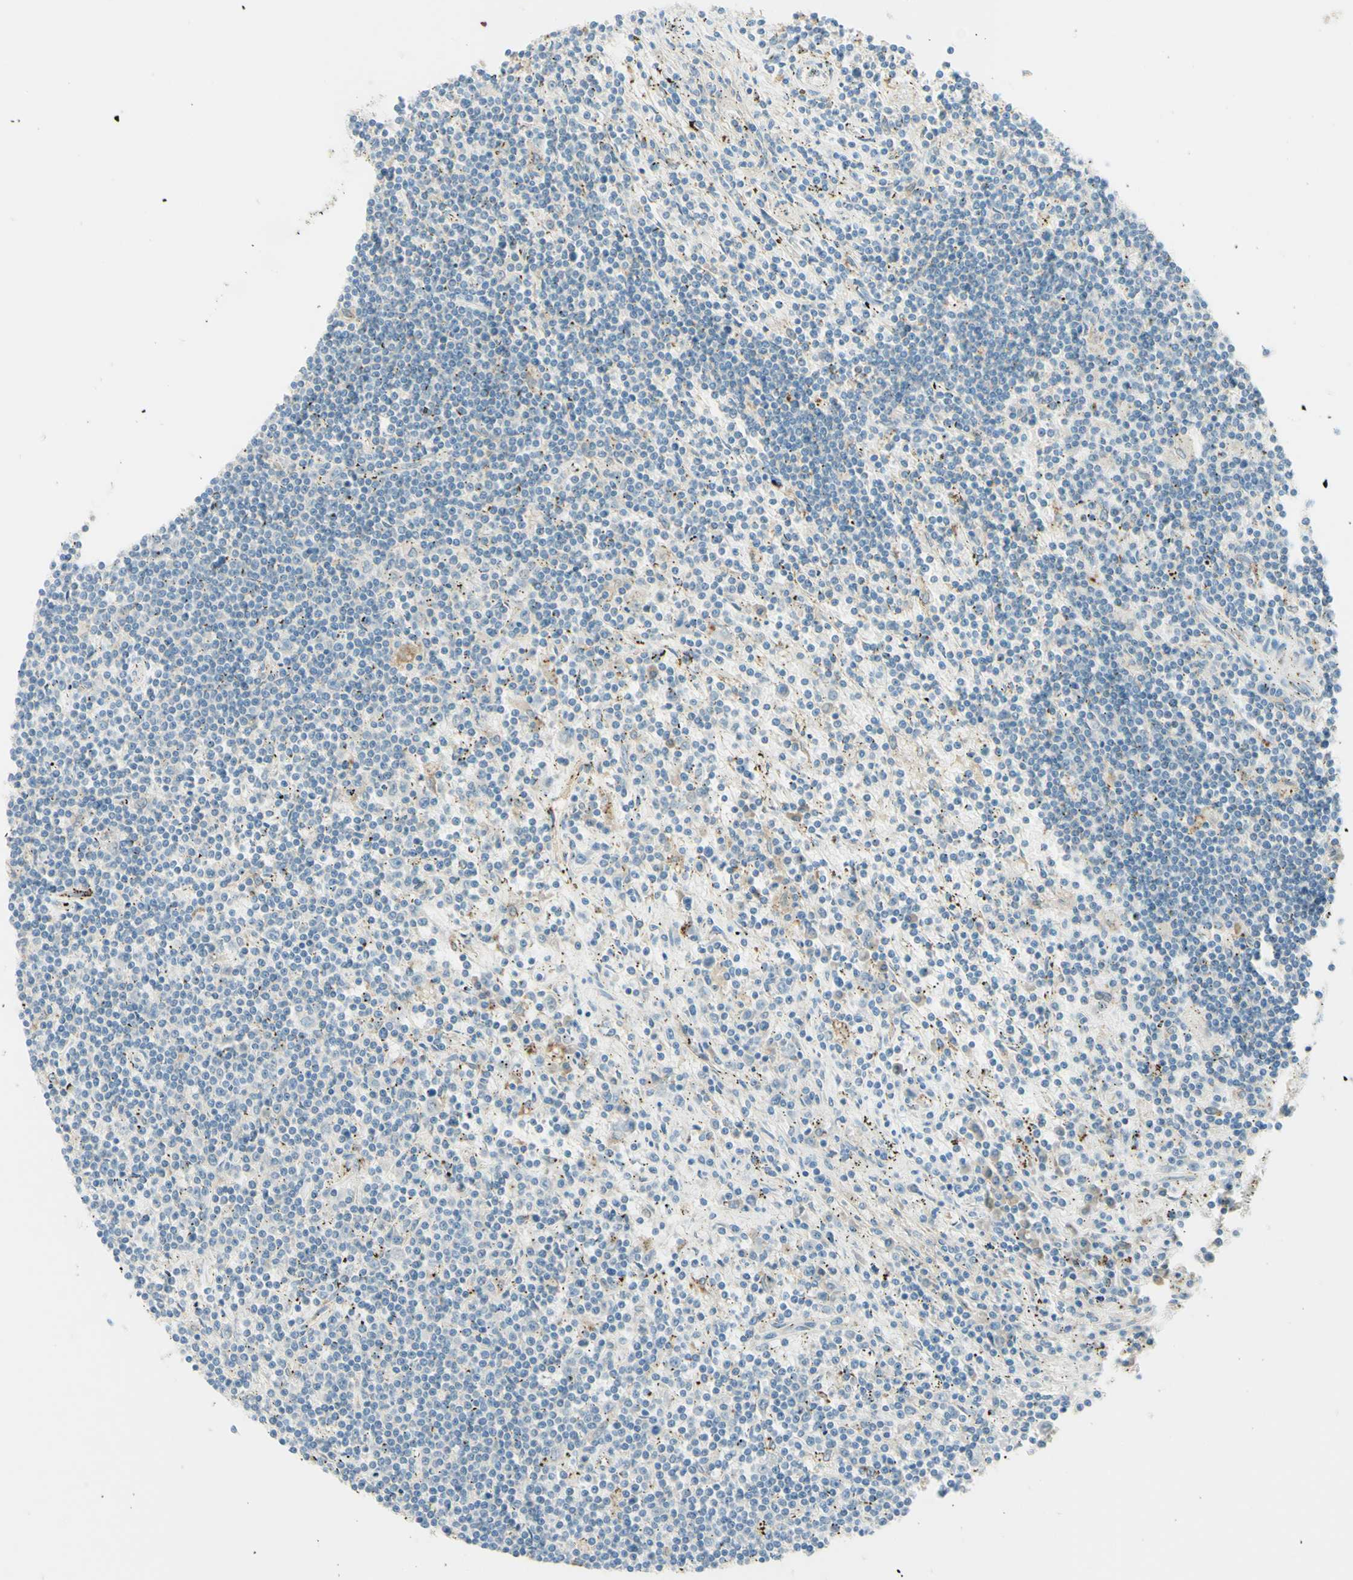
{"staining": {"intensity": "weak", "quantity": "<25%", "location": "cytoplasmic/membranous"}, "tissue": "lymphoma", "cell_type": "Tumor cells", "image_type": "cancer", "snomed": [{"axis": "morphology", "description": "Malignant lymphoma, non-Hodgkin's type, Low grade"}, {"axis": "topography", "description": "Spleen"}], "caption": "A histopathology image of human low-grade malignant lymphoma, non-Hodgkin's type is negative for staining in tumor cells.", "gene": "ARMC10", "patient": {"sex": "male", "age": 76}}